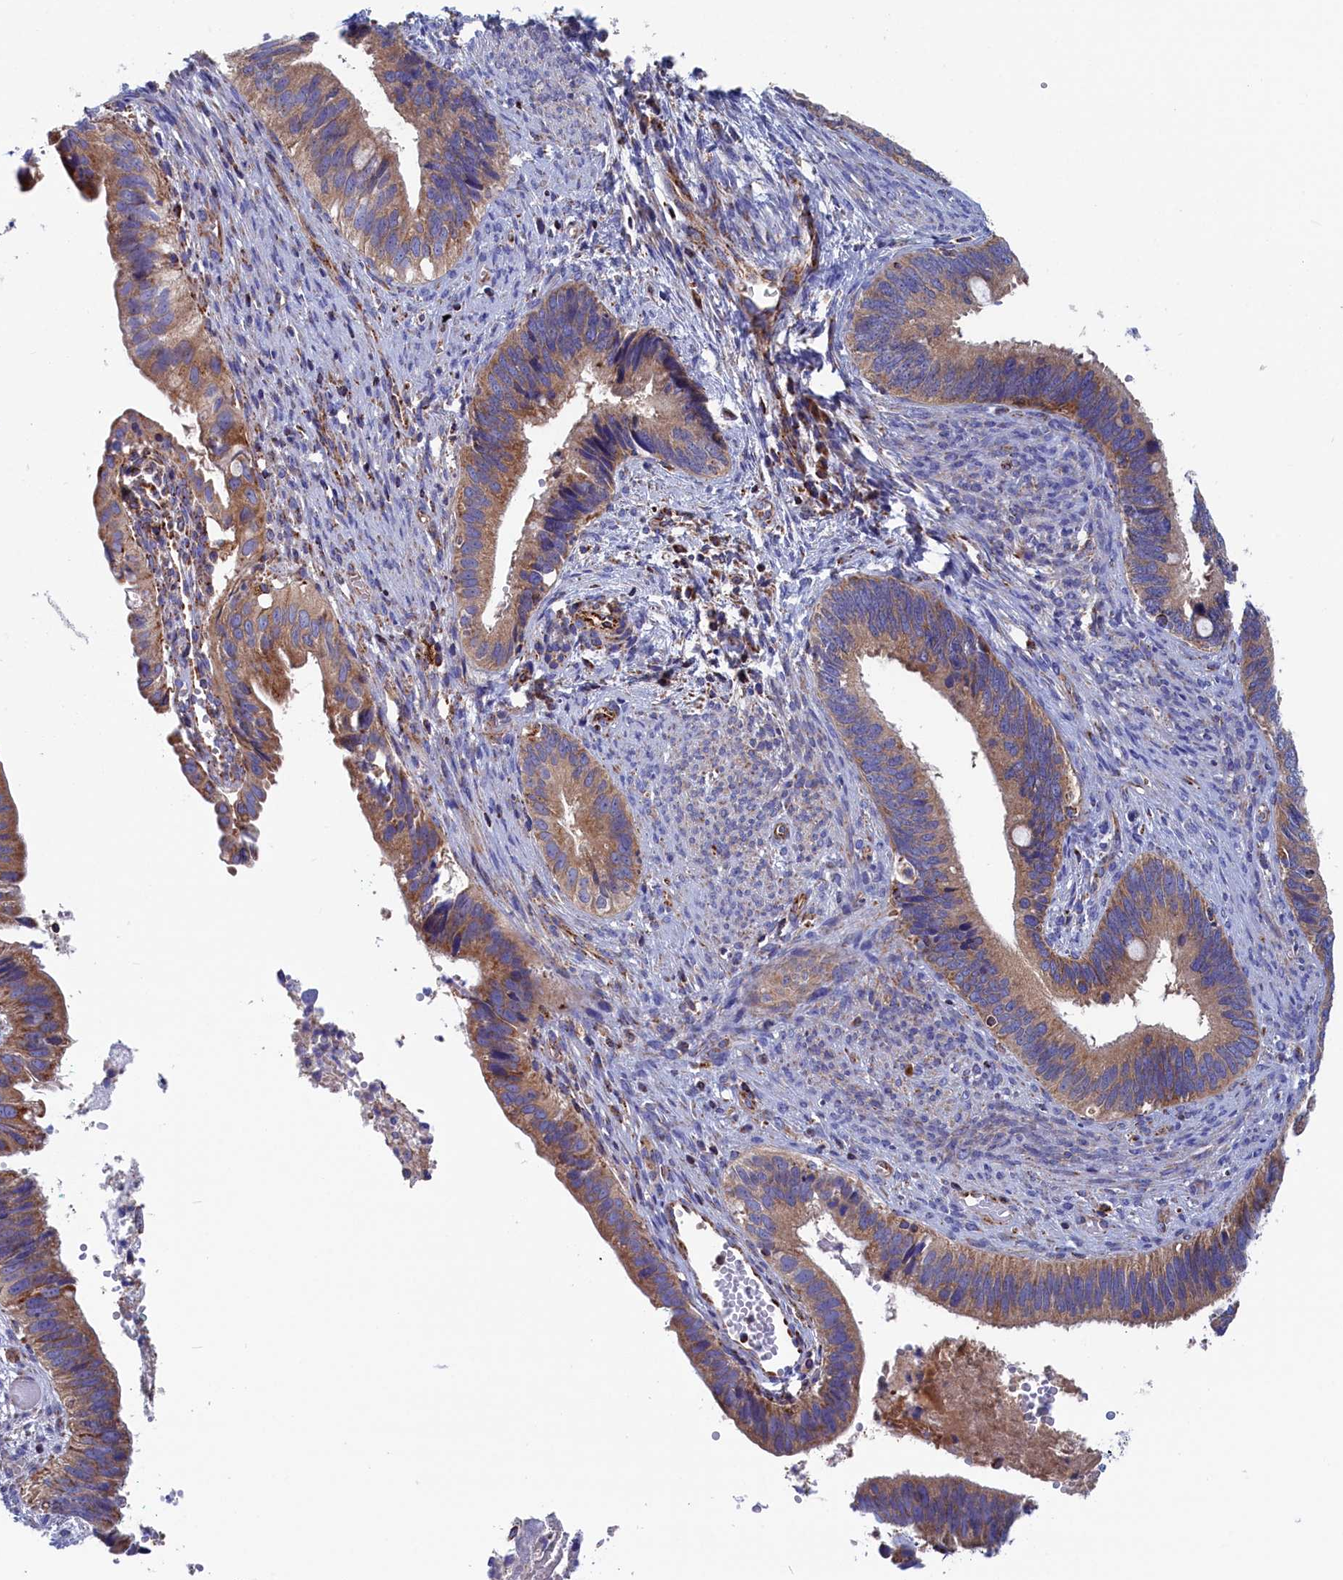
{"staining": {"intensity": "moderate", "quantity": ">75%", "location": "cytoplasmic/membranous"}, "tissue": "cervical cancer", "cell_type": "Tumor cells", "image_type": "cancer", "snomed": [{"axis": "morphology", "description": "Adenocarcinoma, NOS"}, {"axis": "topography", "description": "Cervix"}], "caption": "A histopathology image of cervical cancer (adenocarcinoma) stained for a protein demonstrates moderate cytoplasmic/membranous brown staining in tumor cells.", "gene": "WDR83", "patient": {"sex": "female", "age": 42}}